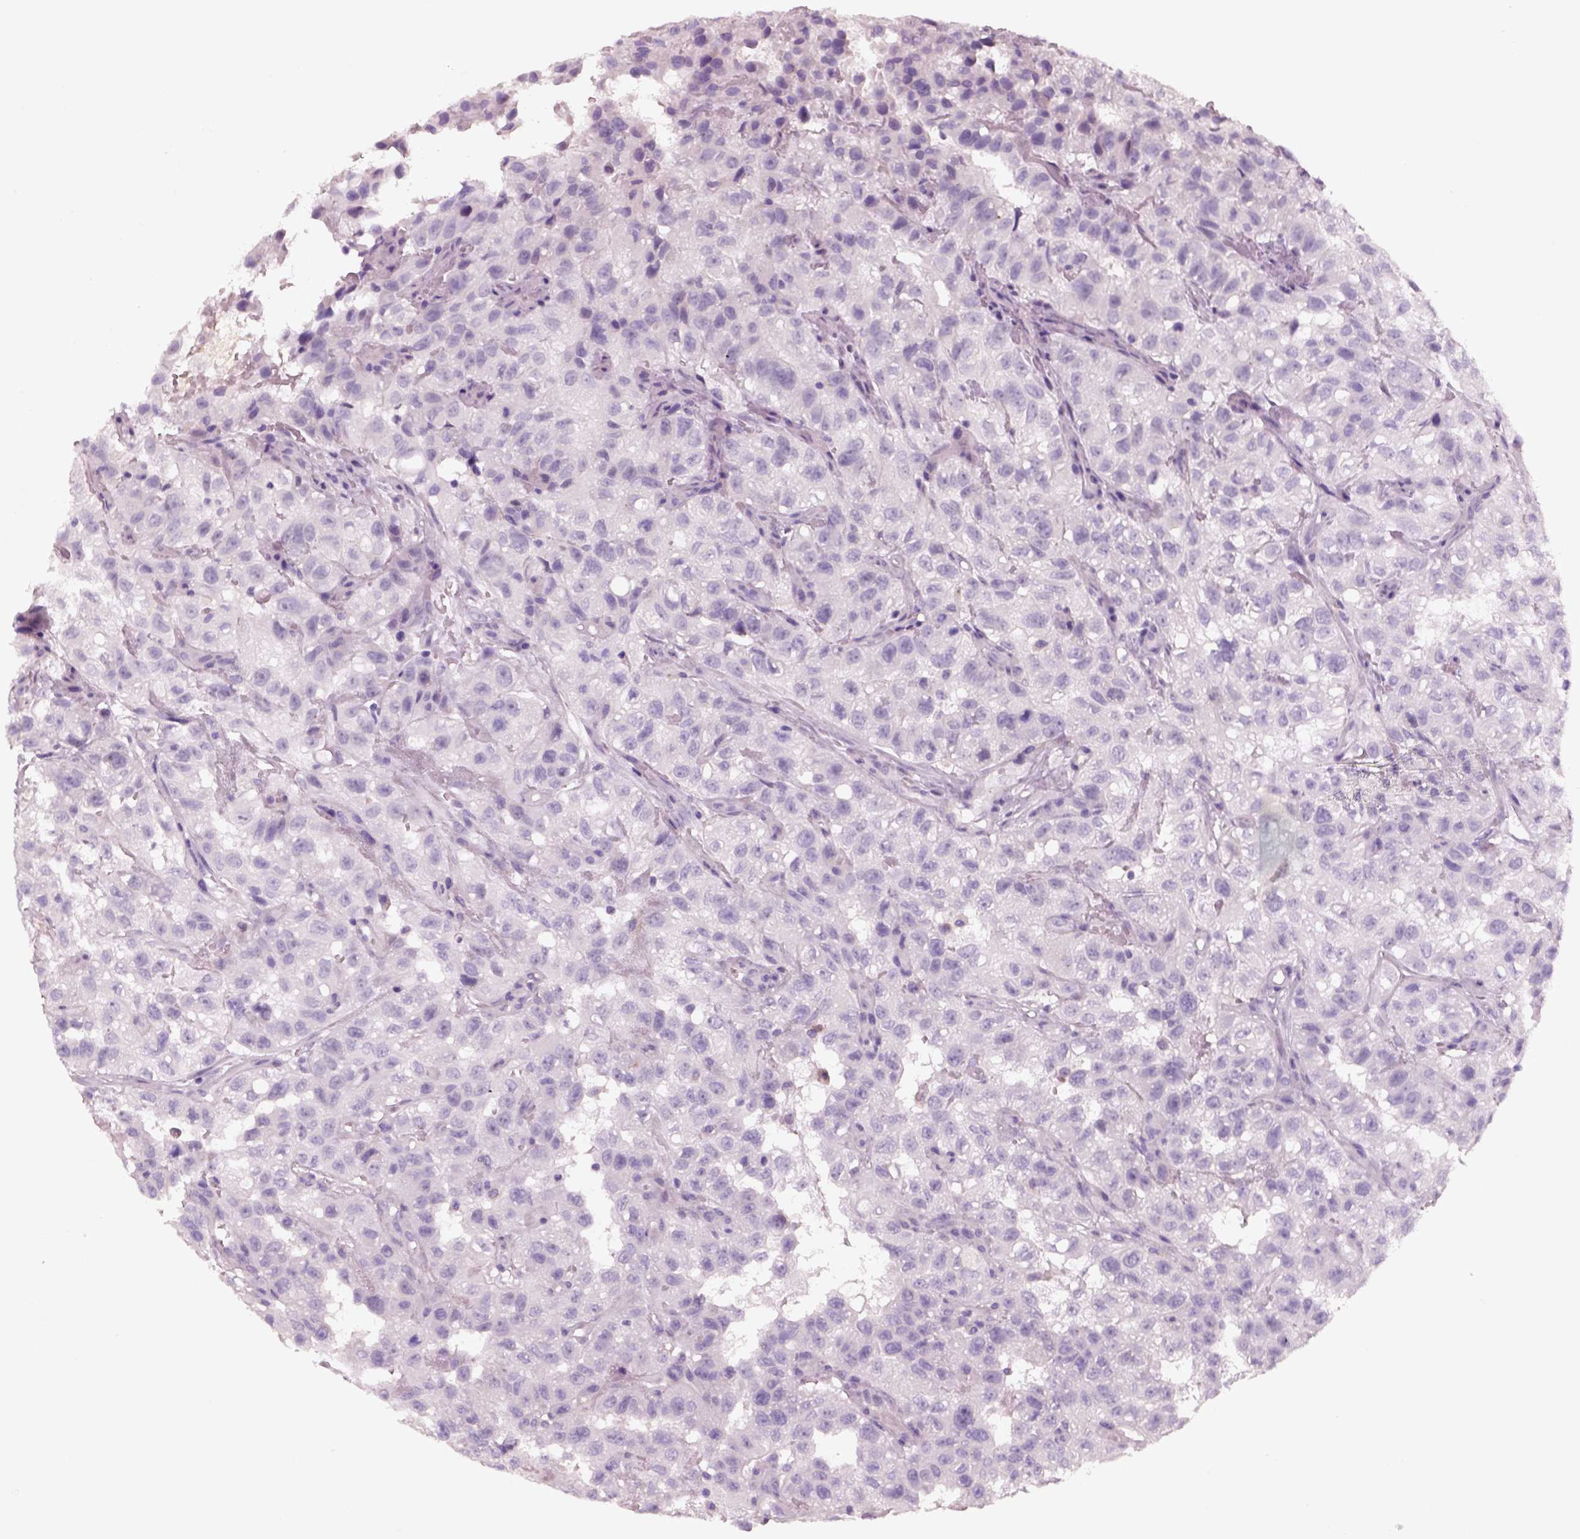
{"staining": {"intensity": "negative", "quantity": "none", "location": "none"}, "tissue": "renal cancer", "cell_type": "Tumor cells", "image_type": "cancer", "snomed": [{"axis": "morphology", "description": "Adenocarcinoma, NOS"}, {"axis": "topography", "description": "Kidney"}], "caption": "This histopathology image is of renal cancer (adenocarcinoma) stained with immunohistochemistry (IHC) to label a protein in brown with the nuclei are counter-stained blue. There is no staining in tumor cells.", "gene": "PNOC", "patient": {"sex": "male", "age": 64}}